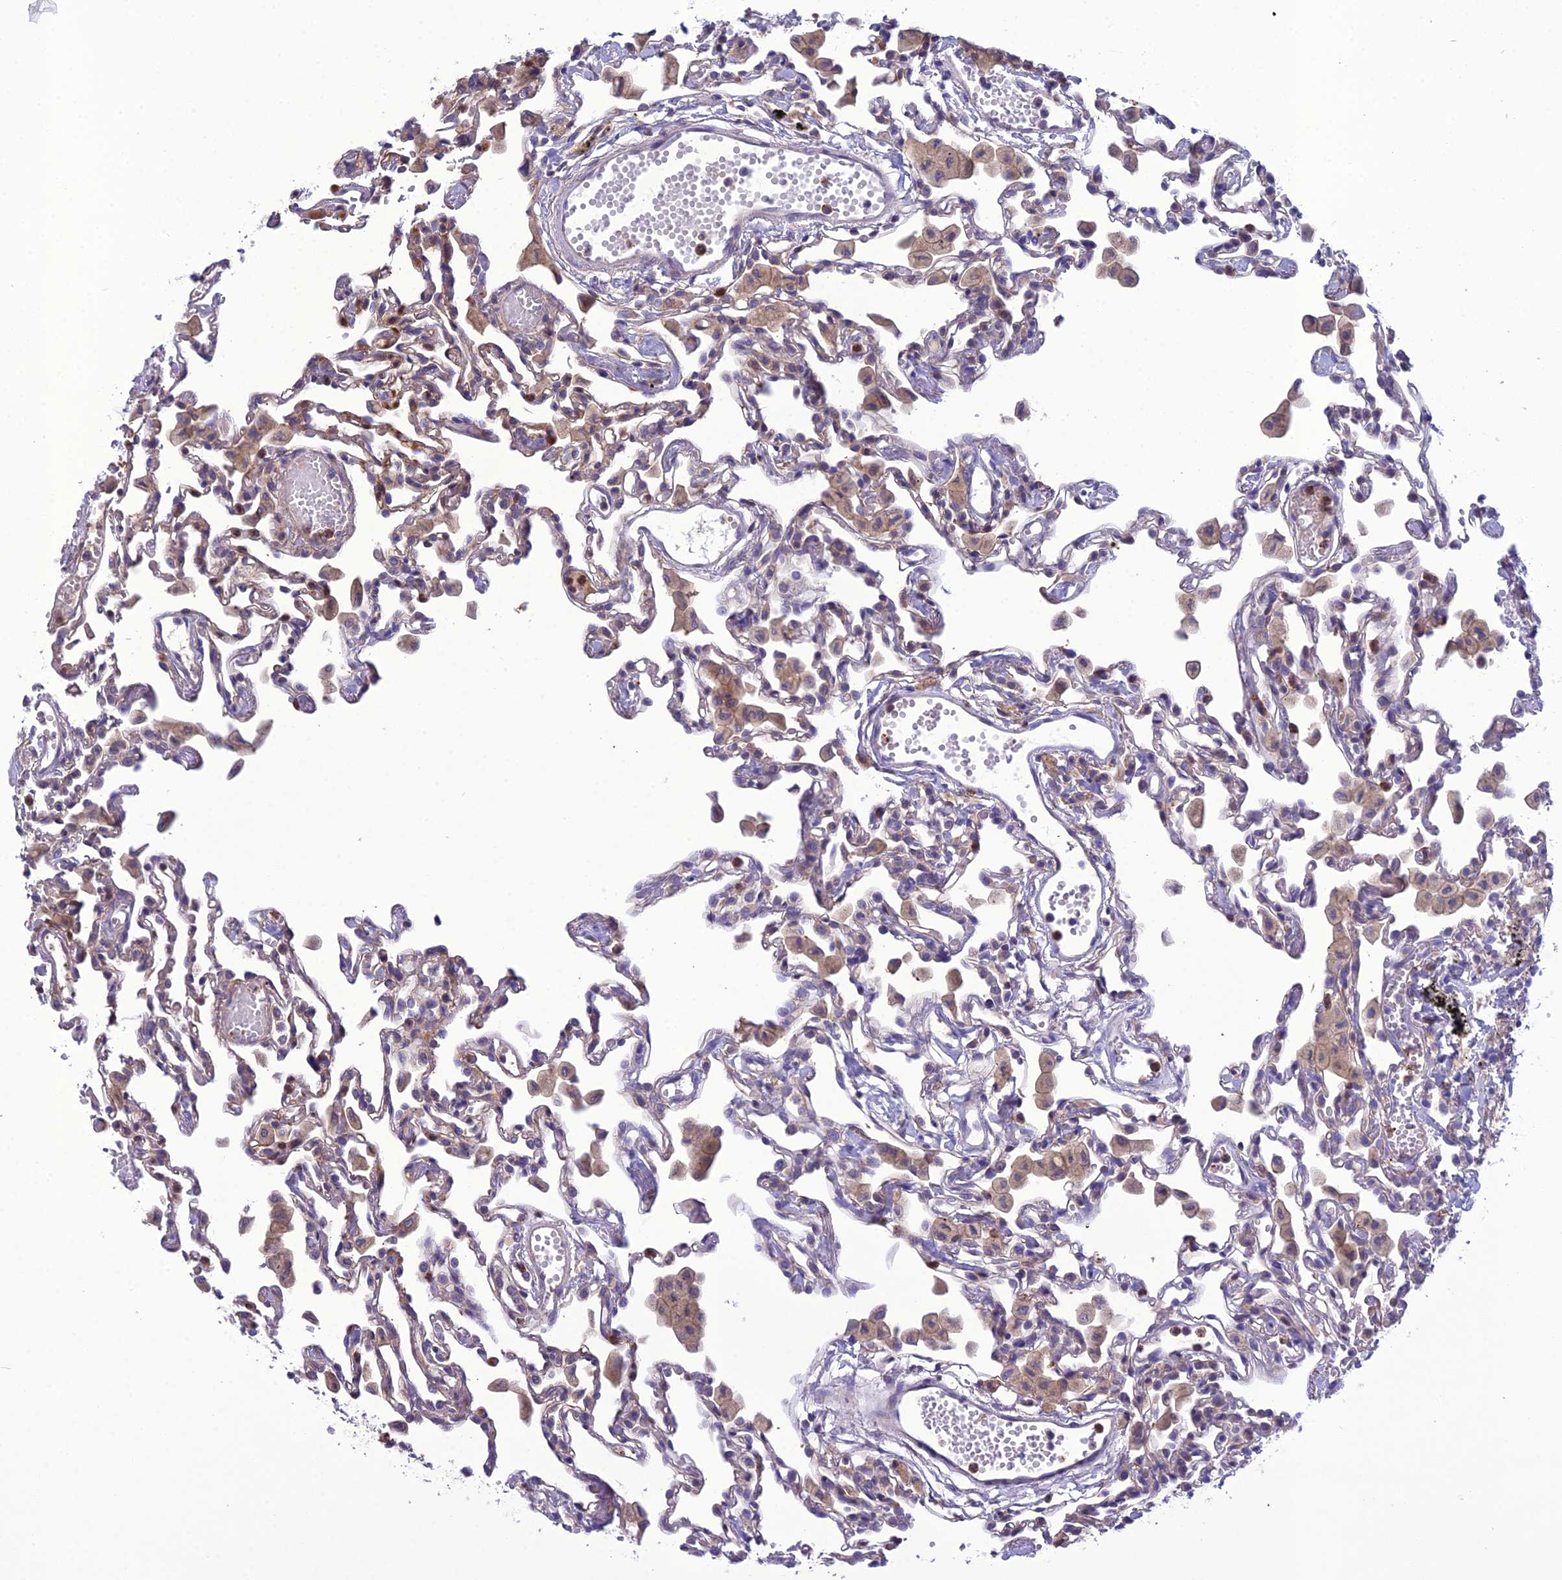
{"staining": {"intensity": "weak", "quantity": "25%-75%", "location": "cytoplasmic/membranous"}, "tissue": "lung", "cell_type": "Alveolar cells", "image_type": "normal", "snomed": [{"axis": "morphology", "description": "Normal tissue, NOS"}, {"axis": "topography", "description": "Bronchus"}, {"axis": "topography", "description": "Lung"}], "caption": "Protein staining of unremarkable lung shows weak cytoplasmic/membranous expression in about 25%-75% of alveolar cells.", "gene": "GDF6", "patient": {"sex": "female", "age": 49}}